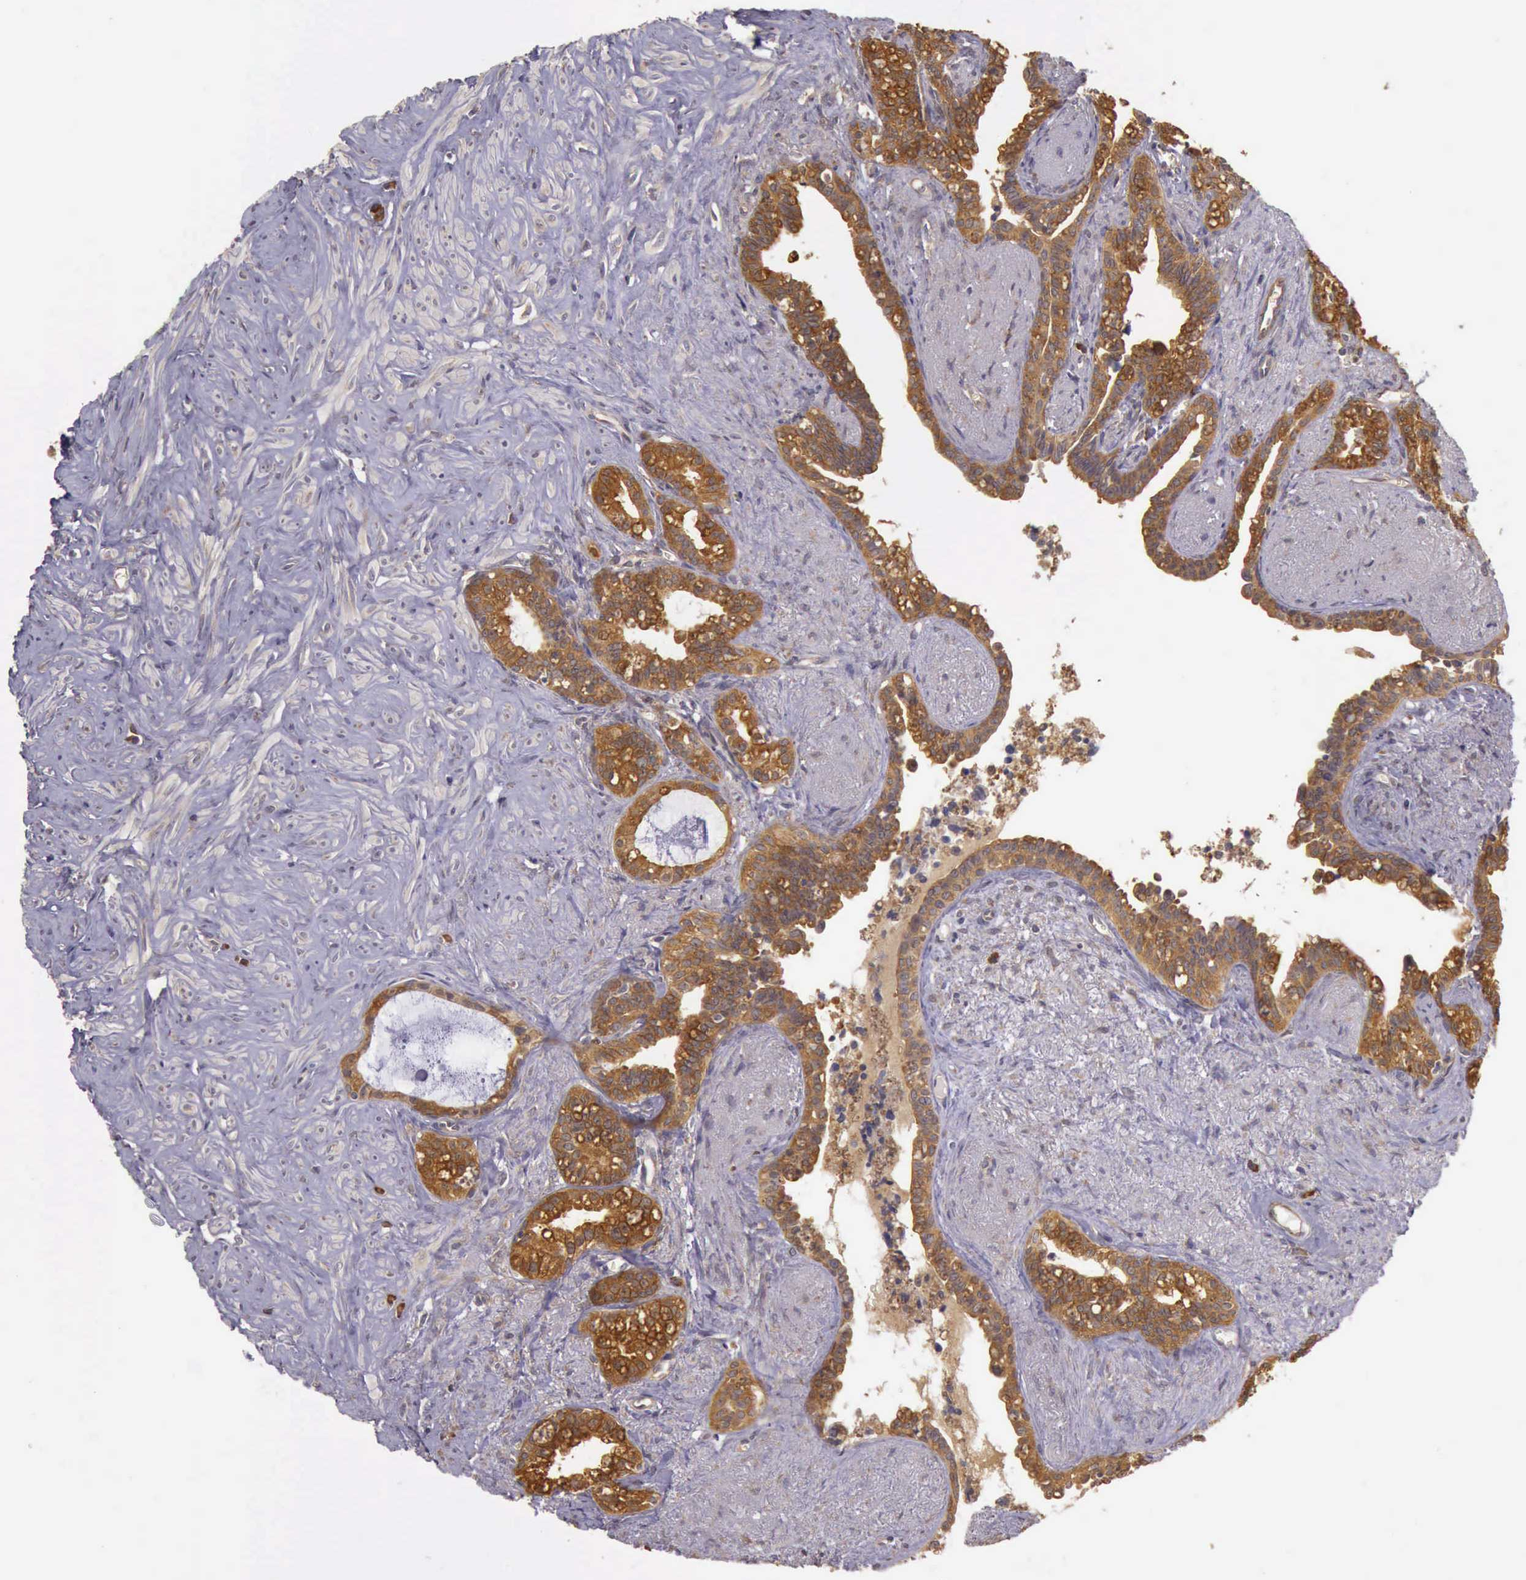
{"staining": {"intensity": "strong", "quantity": ">75%", "location": "cytoplasmic/membranous"}, "tissue": "seminal vesicle", "cell_type": "Glandular cells", "image_type": "normal", "snomed": [{"axis": "morphology", "description": "Normal tissue, NOS"}, {"axis": "topography", "description": "Seminal veicle"}], "caption": "Normal seminal vesicle displays strong cytoplasmic/membranous positivity in about >75% of glandular cells.", "gene": "EIF5", "patient": {"sex": "male", "age": 60}}